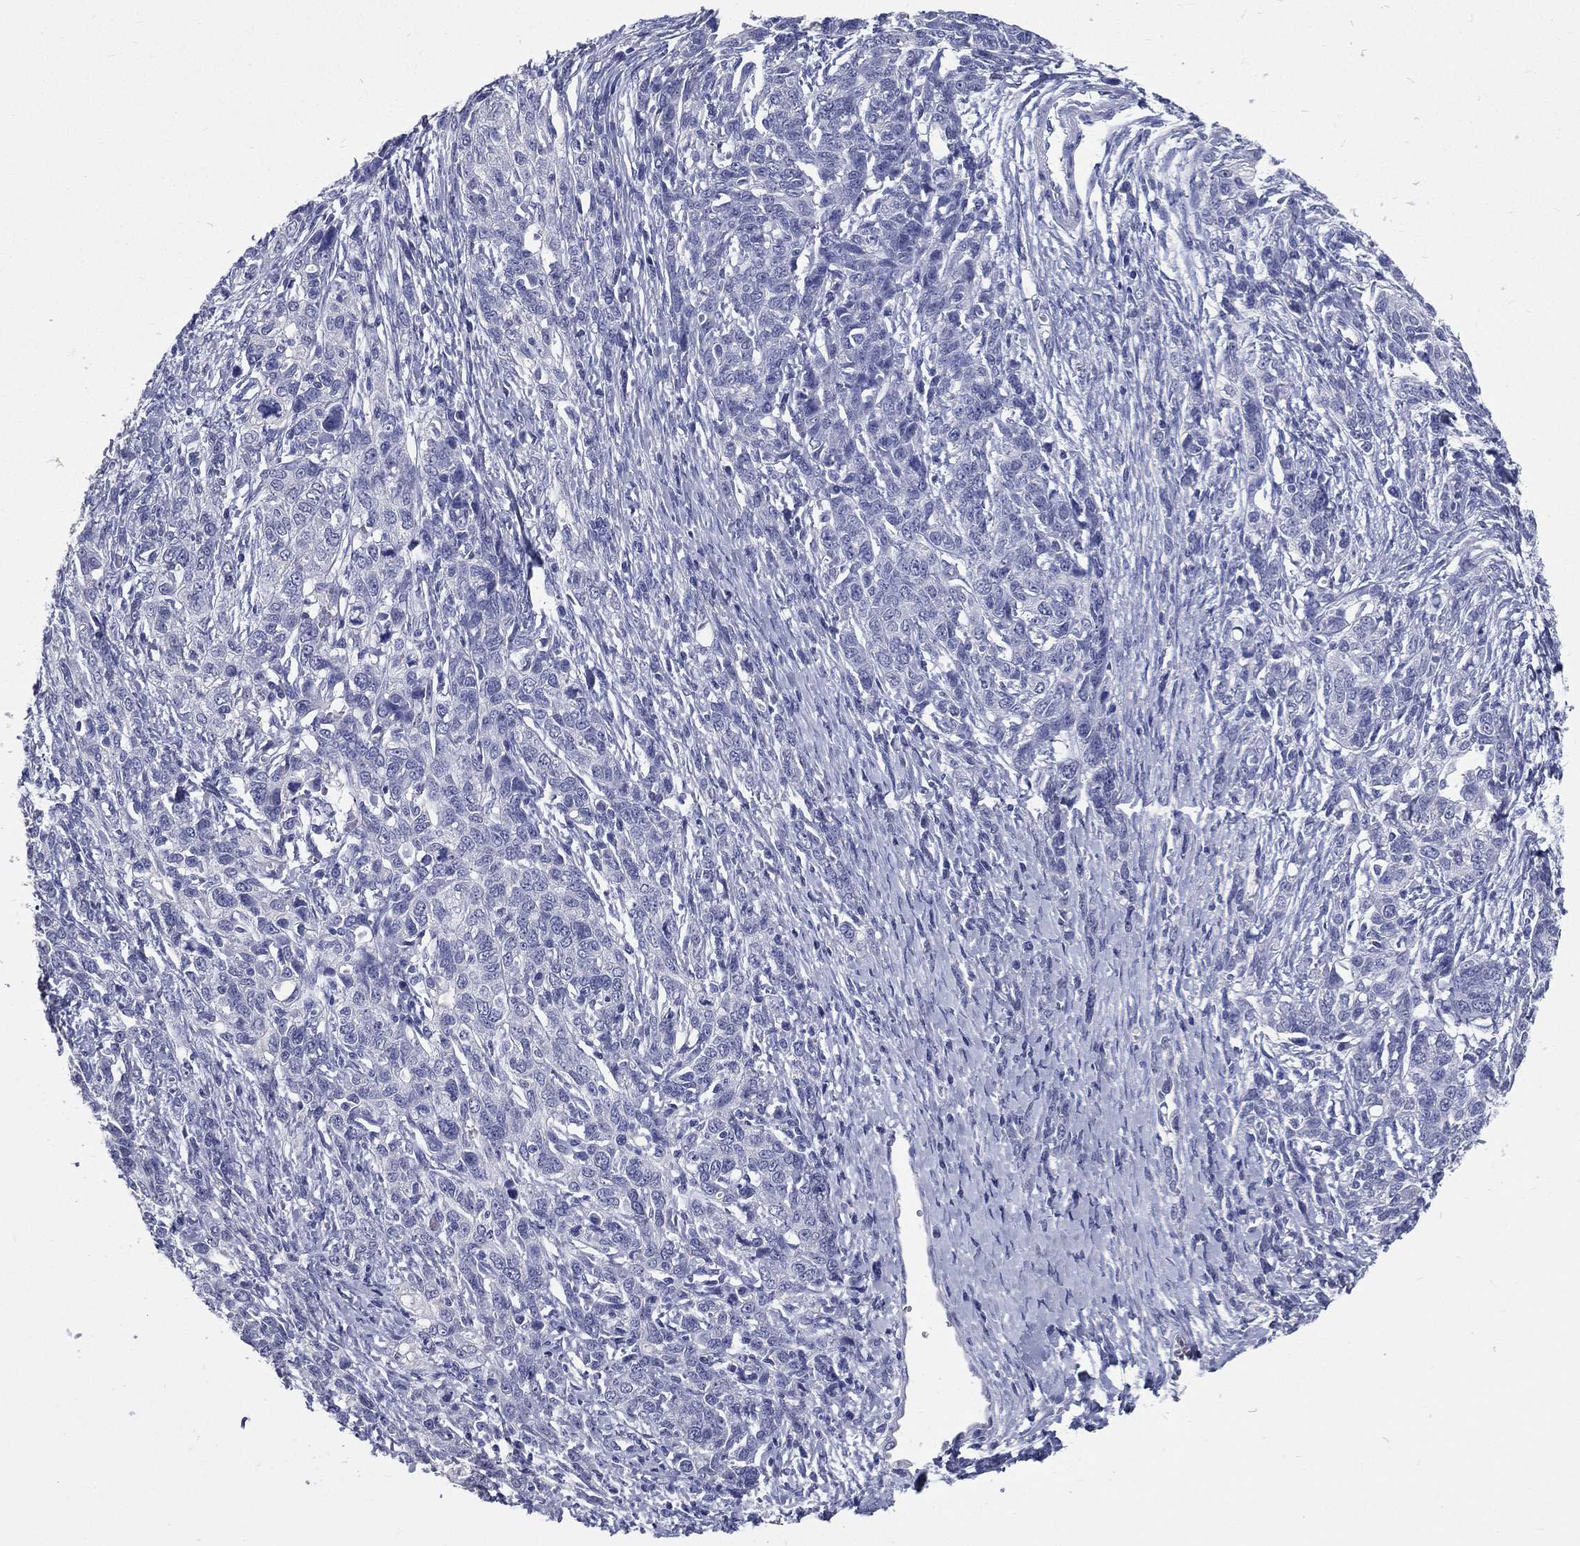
{"staining": {"intensity": "negative", "quantity": "none", "location": "none"}, "tissue": "ovarian cancer", "cell_type": "Tumor cells", "image_type": "cancer", "snomed": [{"axis": "morphology", "description": "Cystadenocarcinoma, serous, NOS"}, {"axis": "topography", "description": "Ovary"}], "caption": "A high-resolution micrograph shows IHC staining of serous cystadenocarcinoma (ovarian), which shows no significant expression in tumor cells.", "gene": "RSPH4A", "patient": {"sex": "female", "age": 71}}